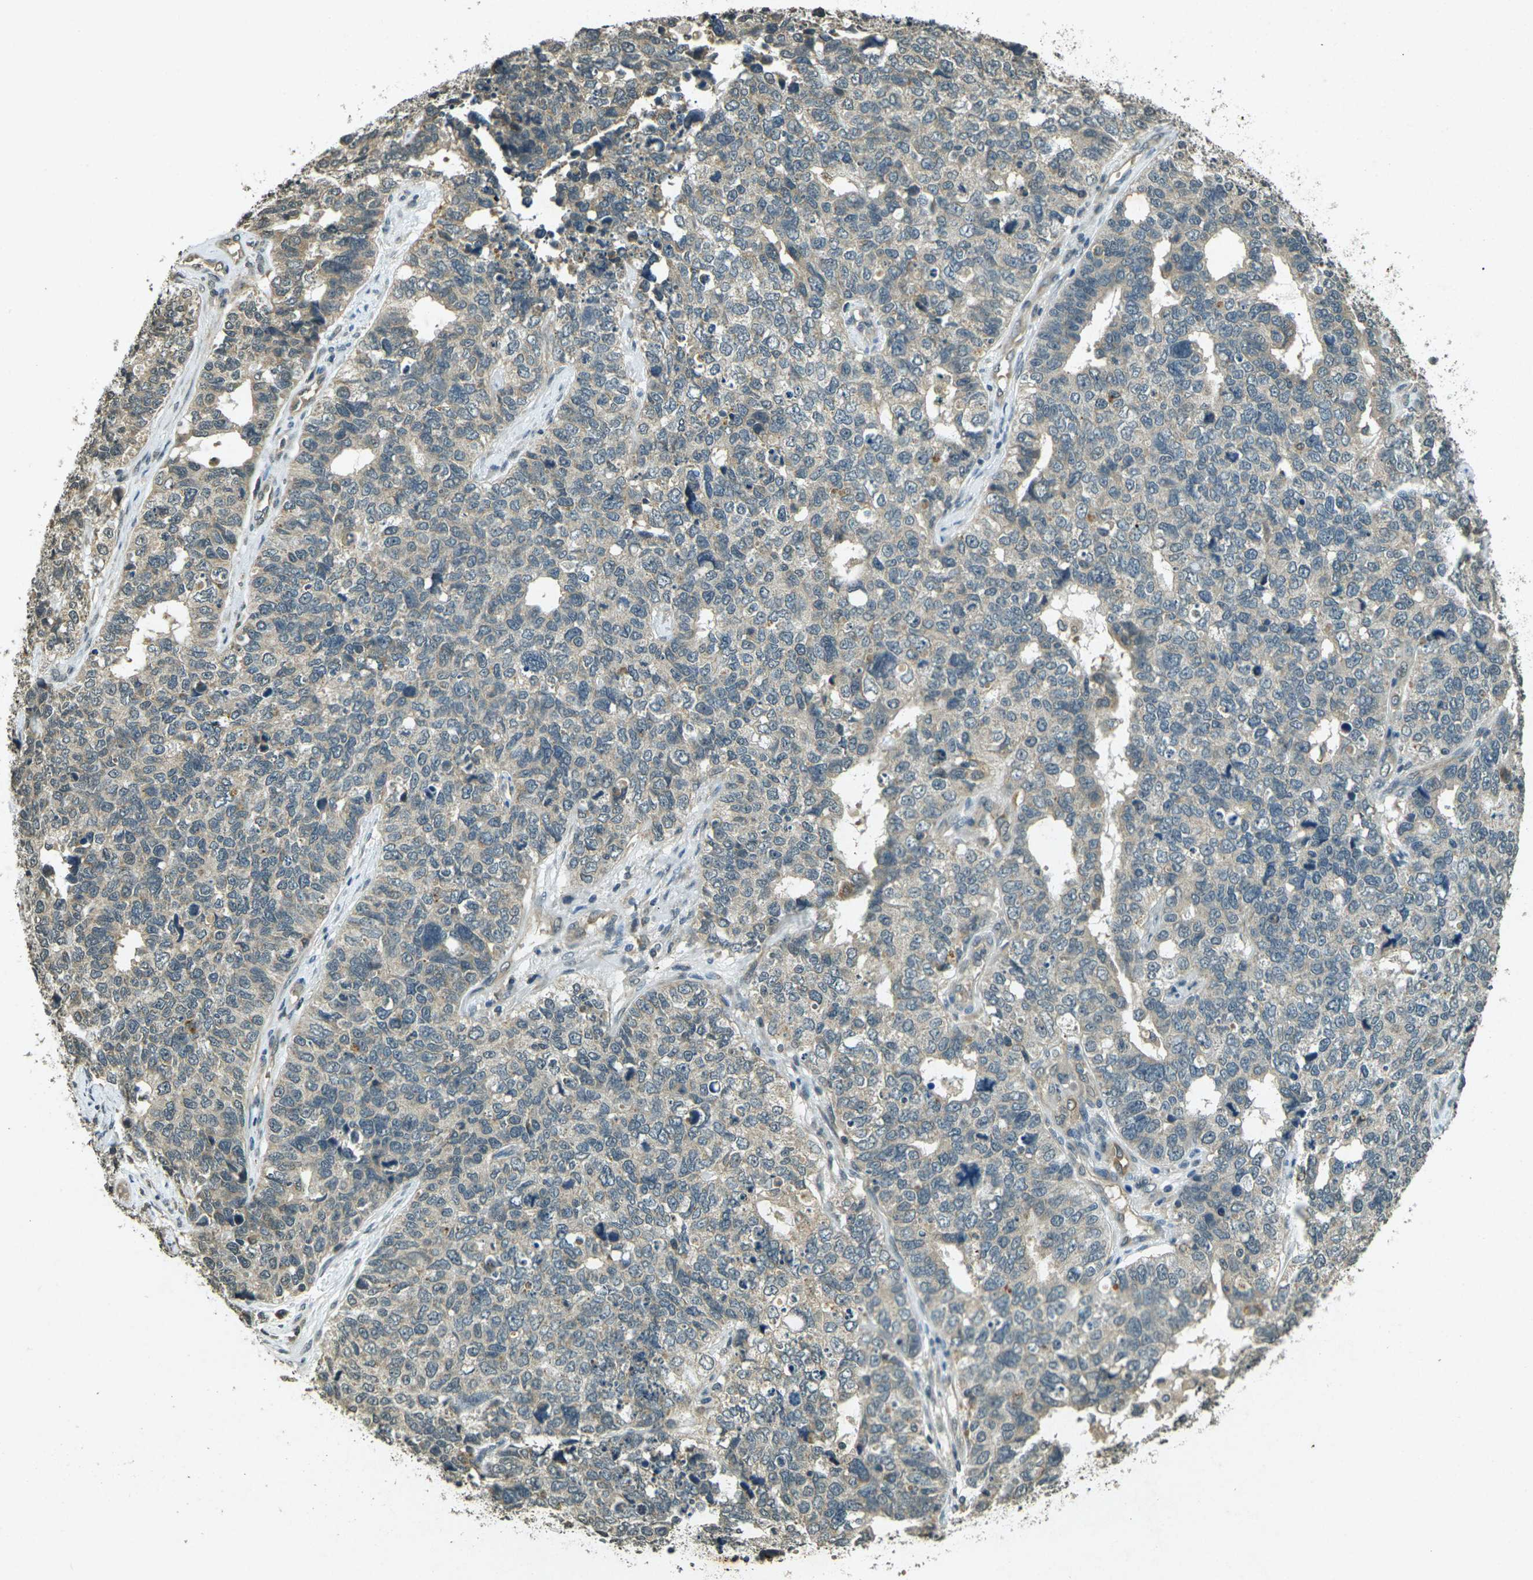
{"staining": {"intensity": "weak", "quantity": "<25%", "location": "cytoplasmic/membranous"}, "tissue": "cervical cancer", "cell_type": "Tumor cells", "image_type": "cancer", "snomed": [{"axis": "morphology", "description": "Squamous cell carcinoma, NOS"}, {"axis": "topography", "description": "Cervix"}], "caption": "A high-resolution photomicrograph shows immunohistochemistry (IHC) staining of squamous cell carcinoma (cervical), which reveals no significant positivity in tumor cells.", "gene": "PDE2A", "patient": {"sex": "female", "age": 63}}